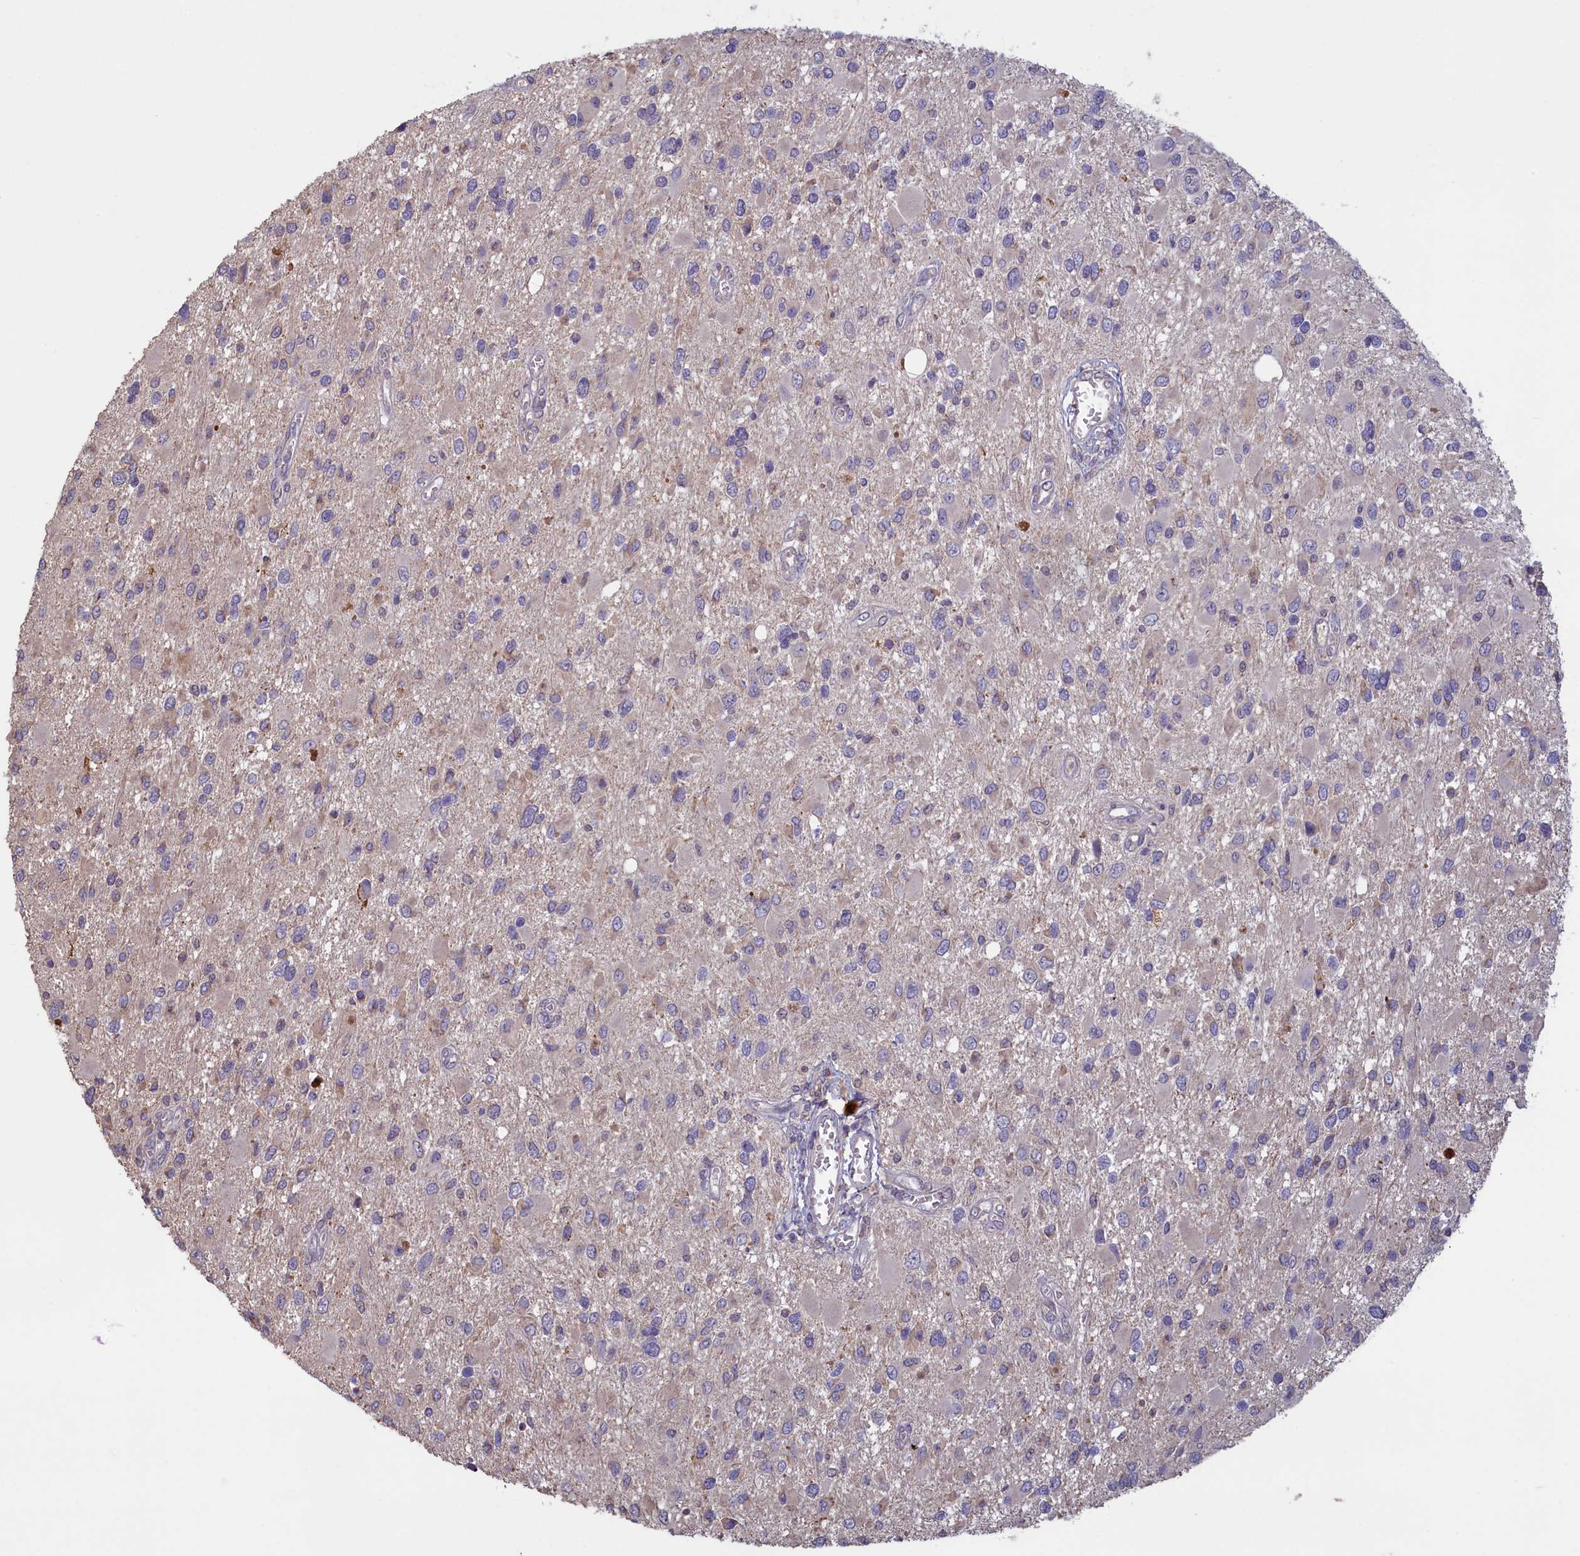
{"staining": {"intensity": "negative", "quantity": "none", "location": "none"}, "tissue": "glioma", "cell_type": "Tumor cells", "image_type": "cancer", "snomed": [{"axis": "morphology", "description": "Glioma, malignant, High grade"}, {"axis": "topography", "description": "Brain"}], "caption": "Glioma was stained to show a protein in brown. There is no significant positivity in tumor cells.", "gene": "ATF7IP2", "patient": {"sex": "male", "age": 53}}